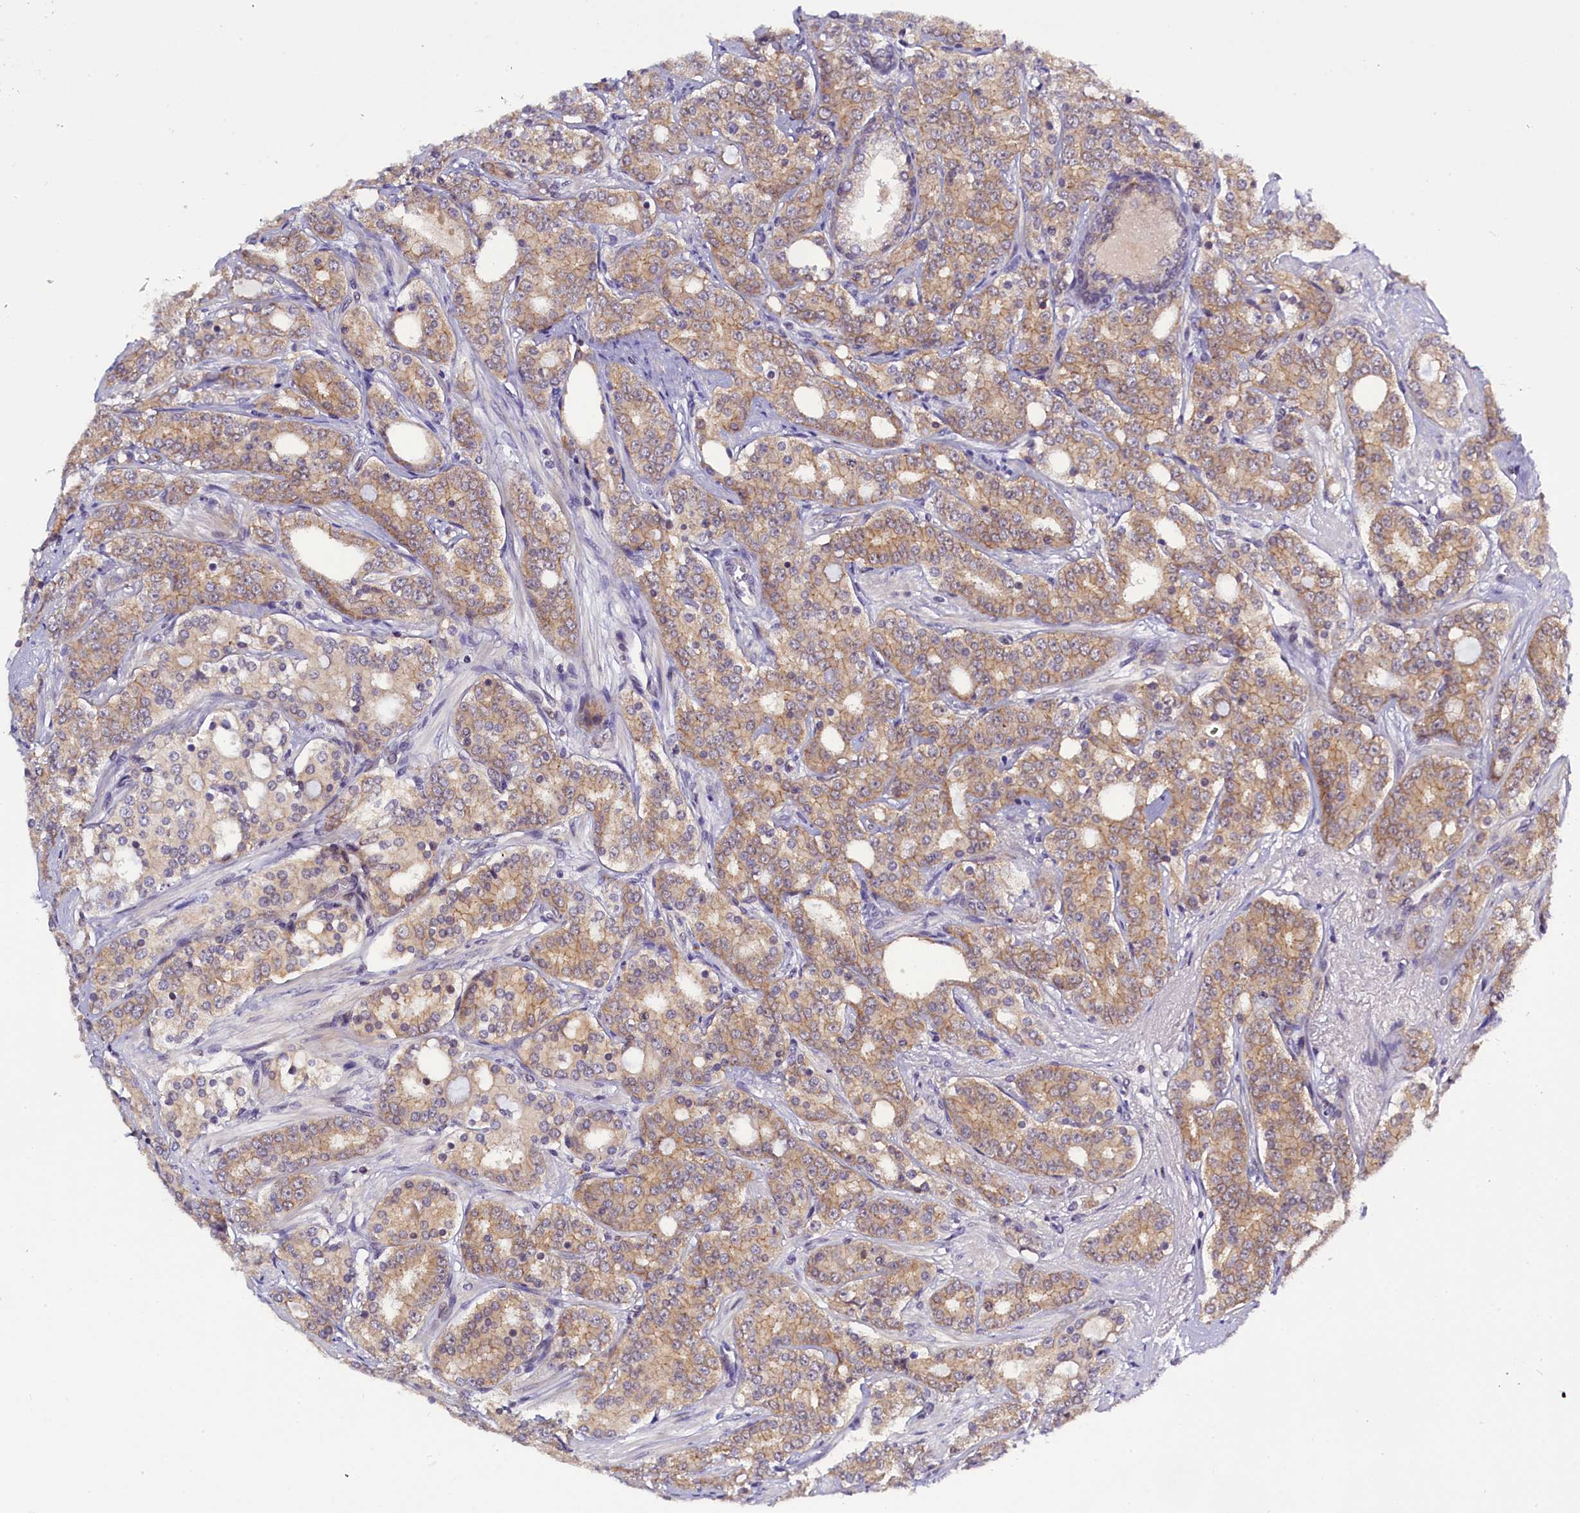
{"staining": {"intensity": "weak", "quantity": ">75%", "location": "cytoplasmic/membranous"}, "tissue": "prostate cancer", "cell_type": "Tumor cells", "image_type": "cancer", "snomed": [{"axis": "morphology", "description": "Adenocarcinoma, High grade"}, {"axis": "topography", "description": "Prostate"}], "caption": "A high-resolution image shows IHC staining of prostate cancer (high-grade adenocarcinoma), which shows weak cytoplasmic/membranous expression in approximately >75% of tumor cells.", "gene": "ENKD1", "patient": {"sex": "male", "age": 62}}